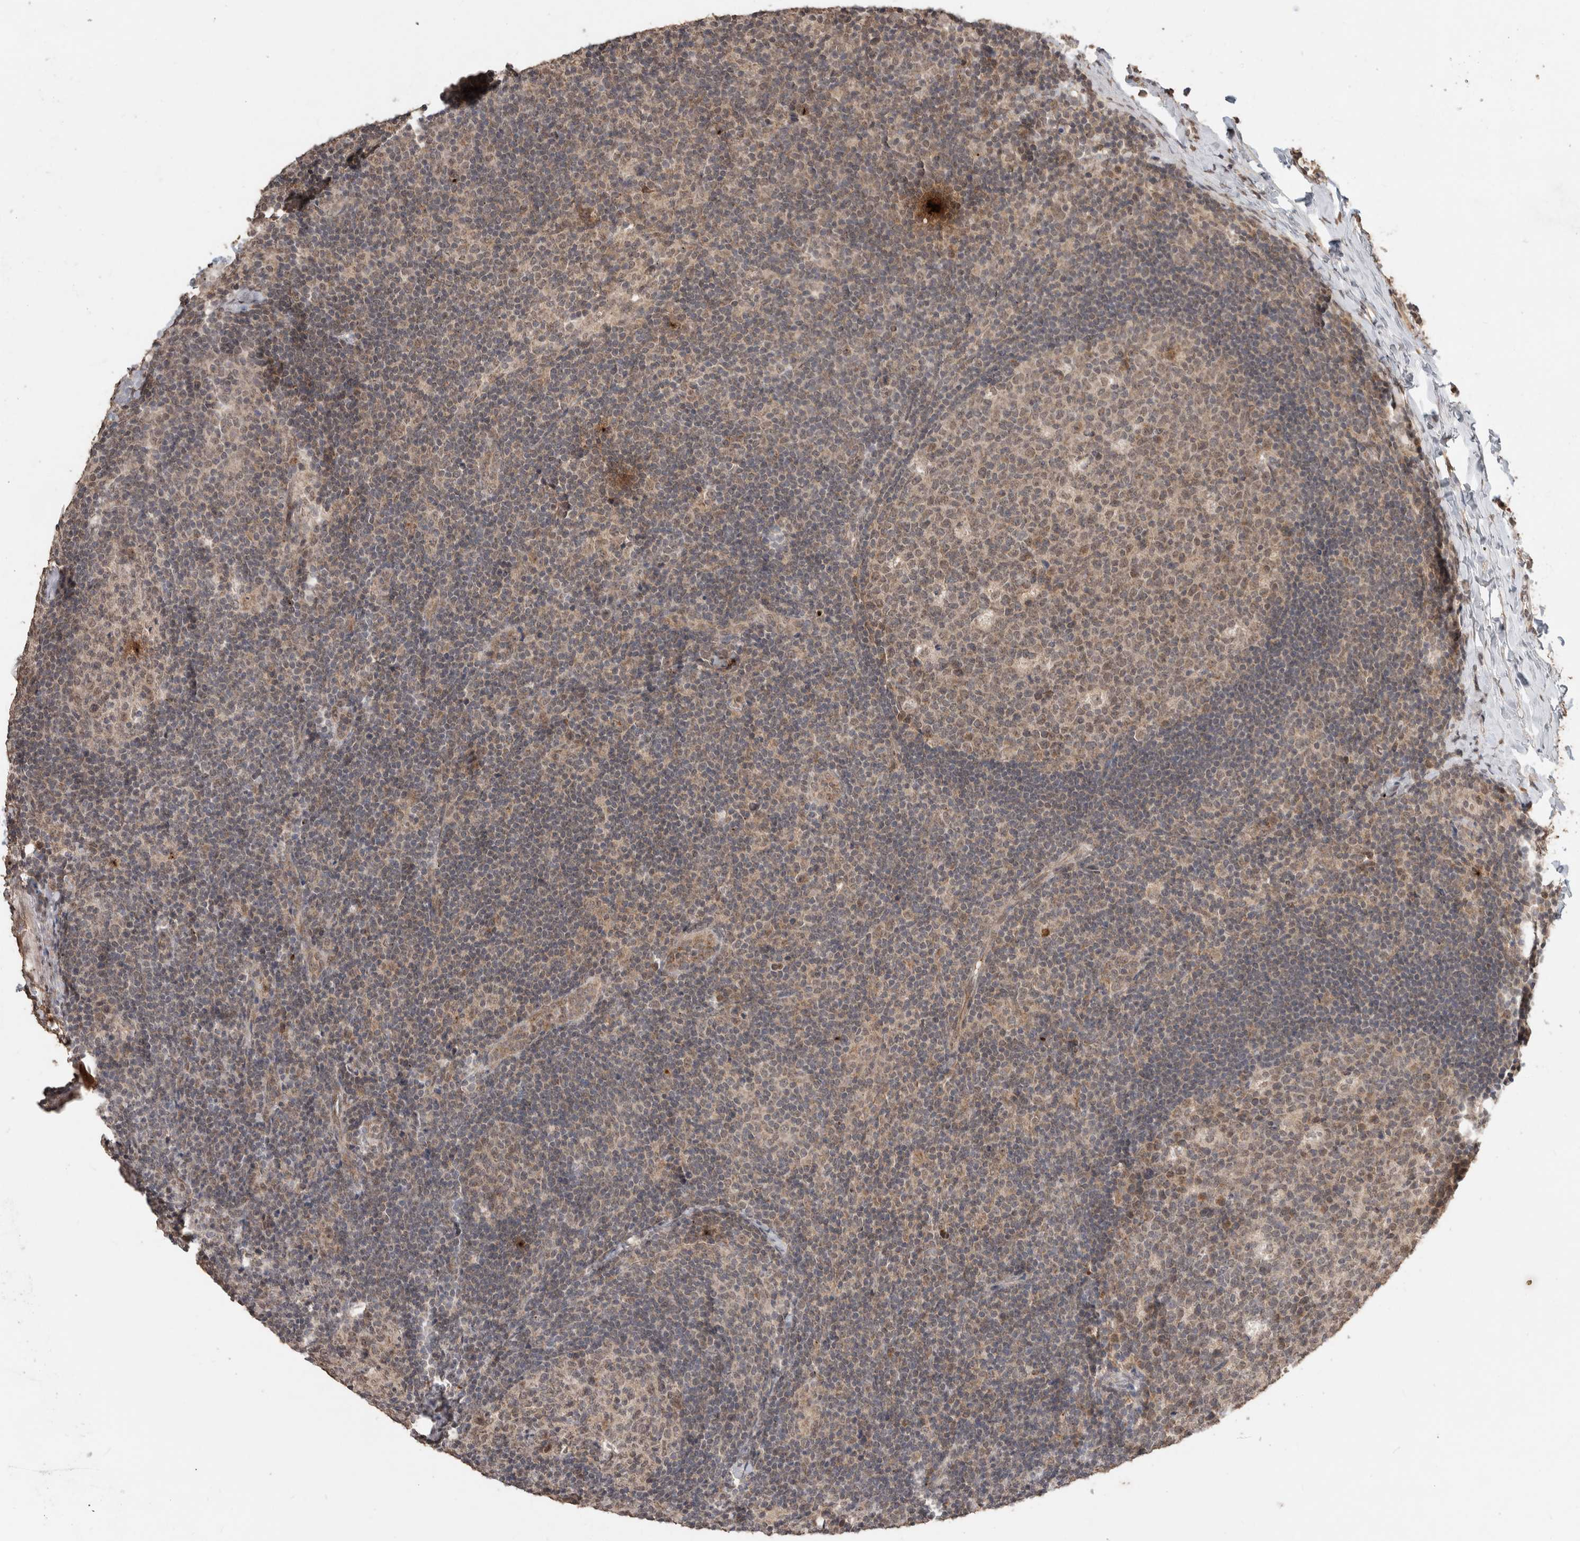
{"staining": {"intensity": "weak", "quantity": ">75%", "location": "cytoplasmic/membranous"}, "tissue": "lymph node", "cell_type": "Germinal center cells", "image_type": "normal", "snomed": [{"axis": "morphology", "description": "Normal tissue, NOS"}, {"axis": "topography", "description": "Lymph node"}], "caption": "The photomicrograph demonstrates a brown stain indicating the presence of a protein in the cytoplasmic/membranous of germinal center cells in lymph node.", "gene": "FAM3A", "patient": {"sex": "female", "age": 22}}